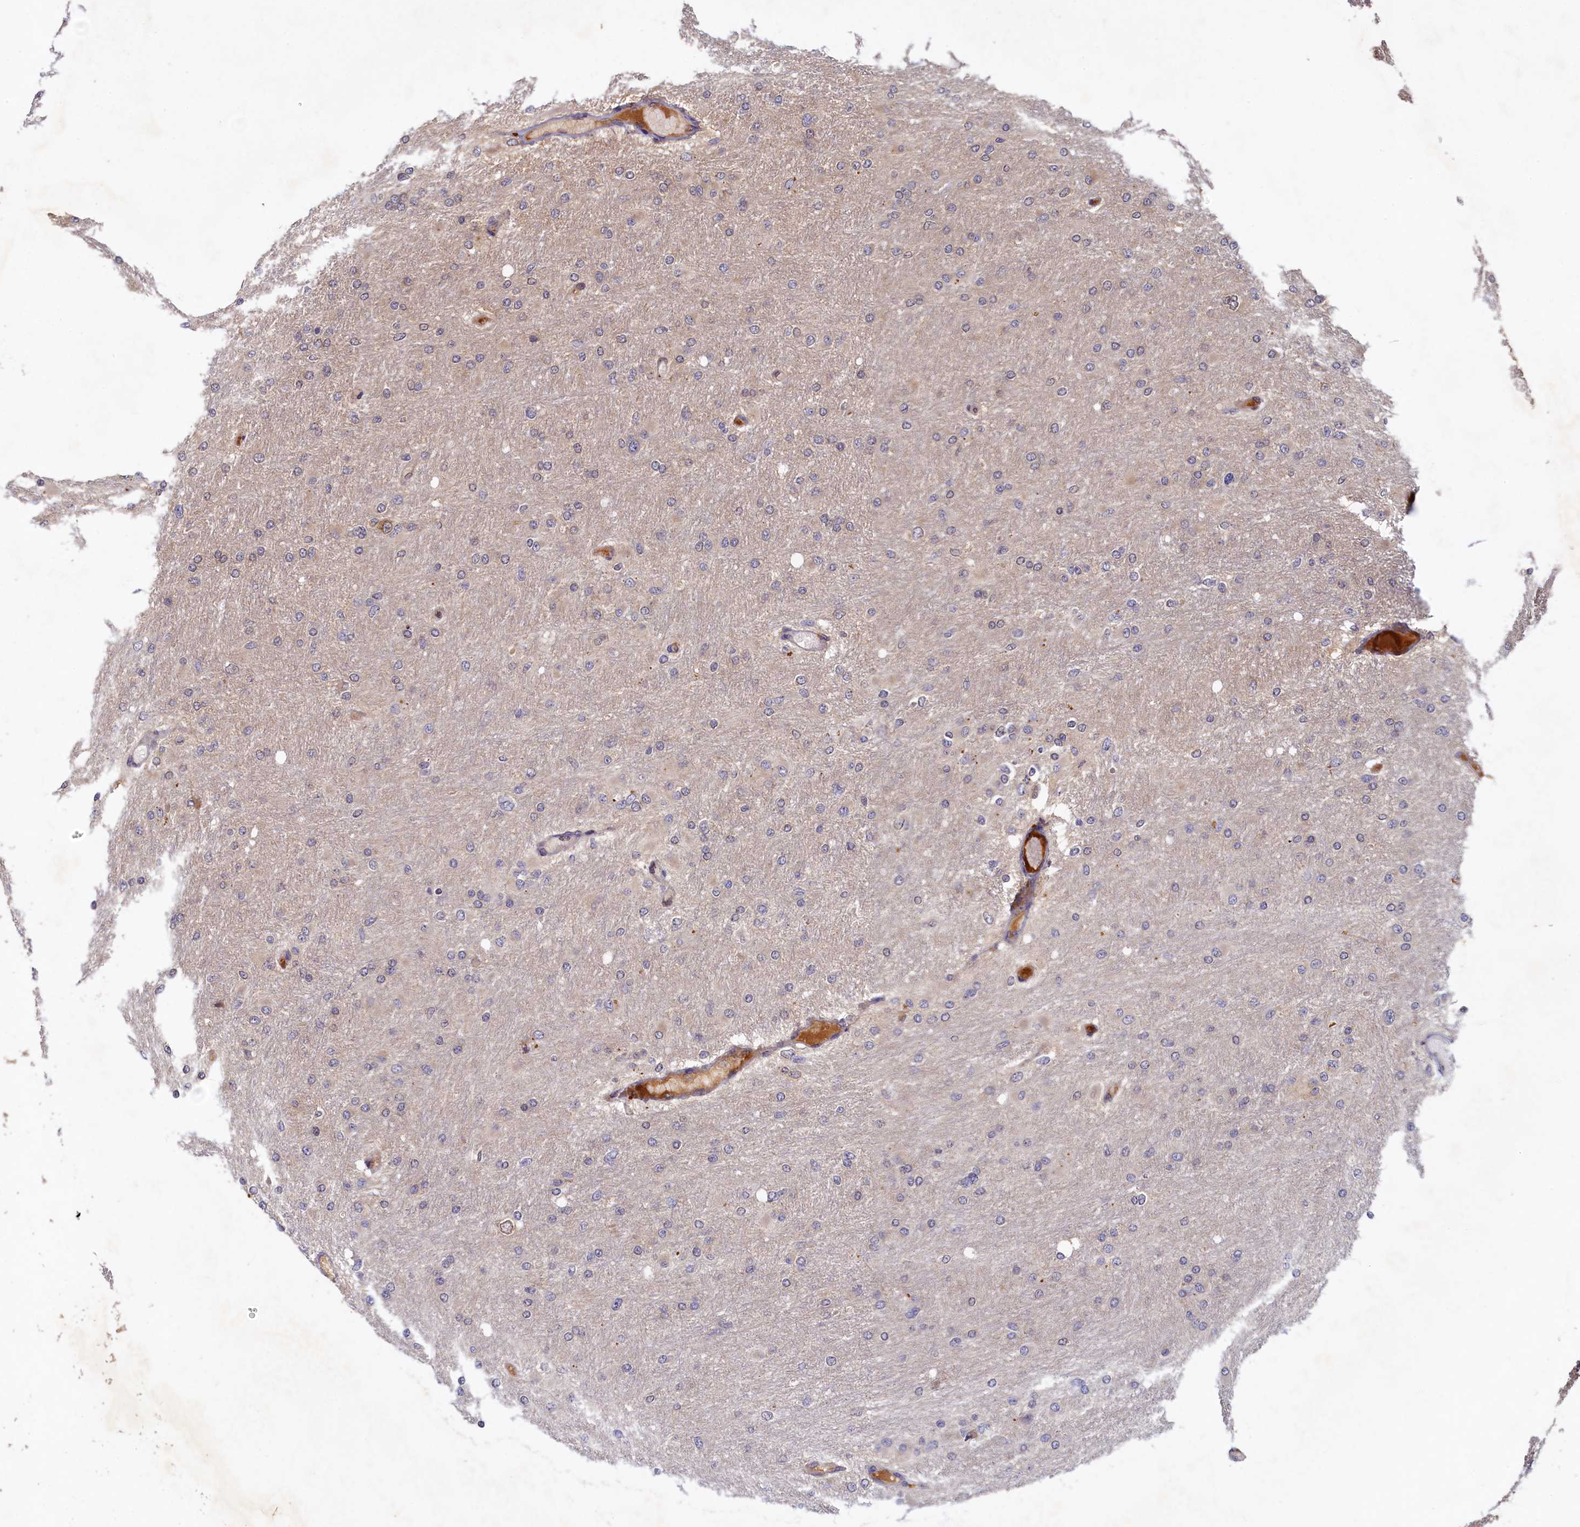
{"staining": {"intensity": "negative", "quantity": "none", "location": "none"}, "tissue": "glioma", "cell_type": "Tumor cells", "image_type": "cancer", "snomed": [{"axis": "morphology", "description": "Glioma, malignant, High grade"}, {"axis": "topography", "description": "Cerebral cortex"}], "caption": "Immunohistochemistry (IHC) micrograph of human glioma stained for a protein (brown), which exhibits no positivity in tumor cells.", "gene": "LCMT2", "patient": {"sex": "female", "age": 36}}